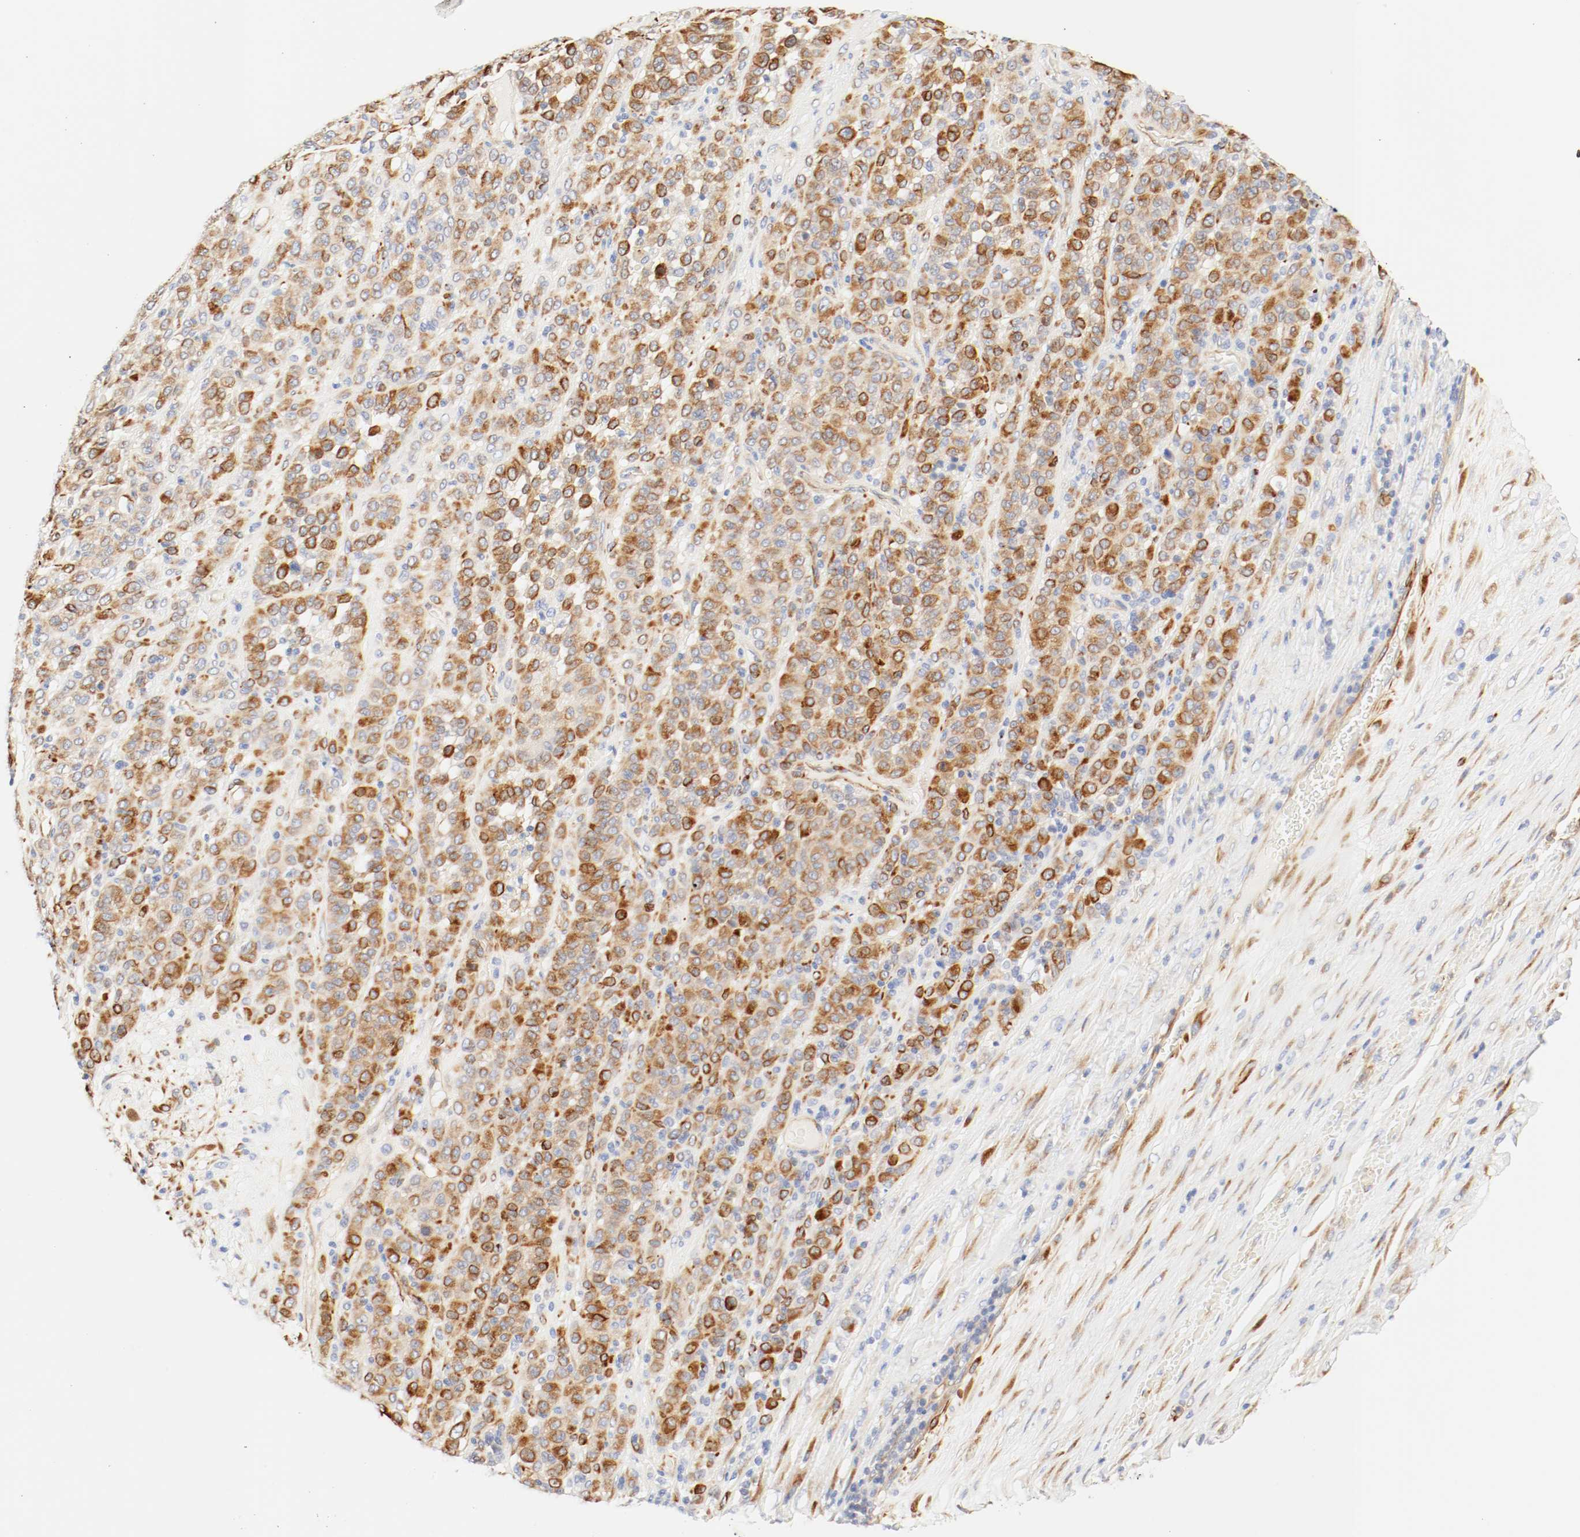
{"staining": {"intensity": "strong", "quantity": ">75%", "location": "cytoplasmic/membranous"}, "tissue": "melanoma", "cell_type": "Tumor cells", "image_type": "cancer", "snomed": [{"axis": "morphology", "description": "Malignant melanoma, Metastatic site"}, {"axis": "topography", "description": "Pancreas"}], "caption": "Malignant melanoma (metastatic site) stained with a protein marker demonstrates strong staining in tumor cells.", "gene": "GIT1", "patient": {"sex": "female", "age": 30}}